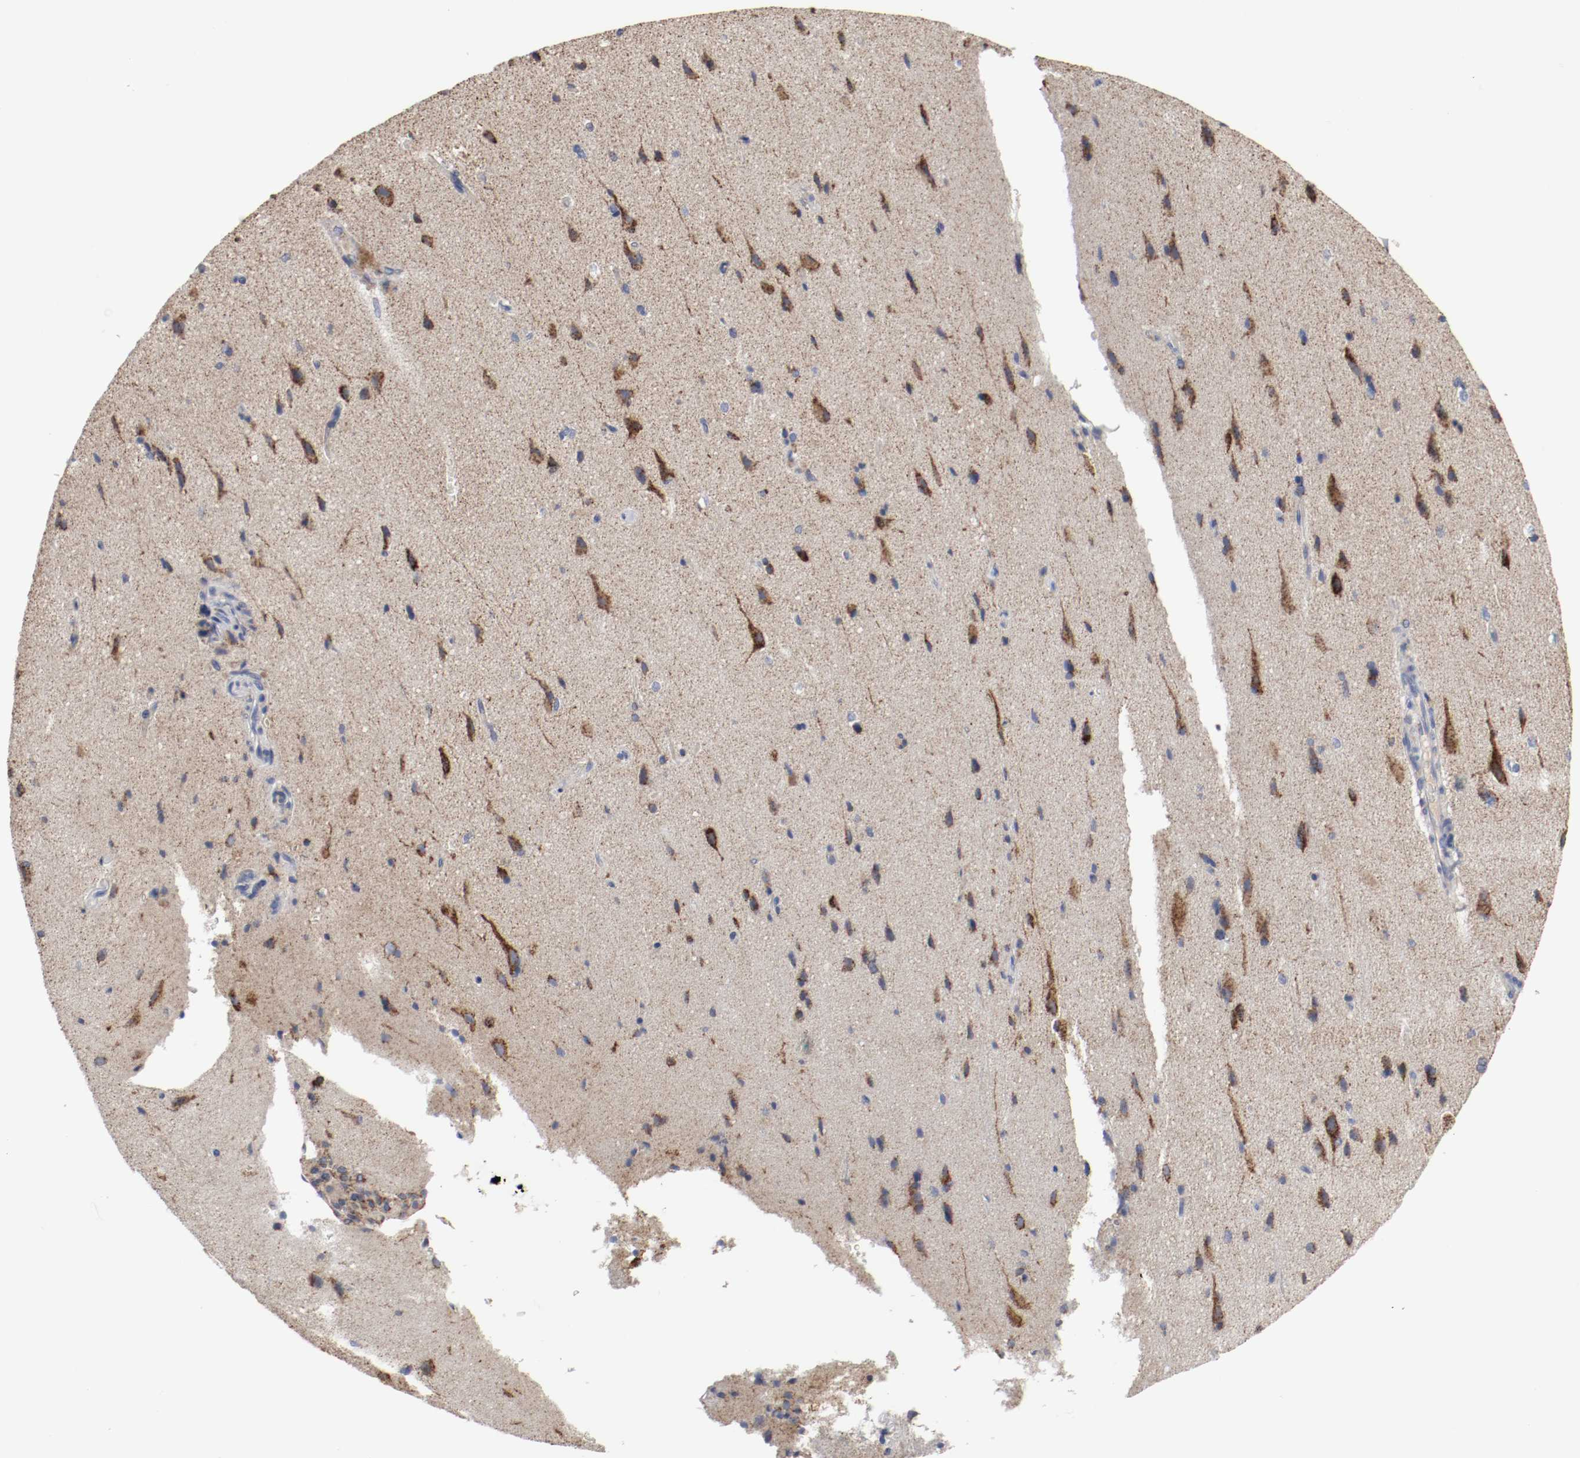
{"staining": {"intensity": "moderate", "quantity": "25%-75%", "location": "cytoplasmic/membranous"}, "tissue": "cerebral cortex", "cell_type": "Endothelial cells", "image_type": "normal", "snomed": [{"axis": "morphology", "description": "Normal tissue, NOS"}, {"axis": "topography", "description": "Cerebral cortex"}], "caption": "Immunohistochemical staining of normal cerebral cortex exhibits moderate cytoplasmic/membranous protein positivity in approximately 25%-75% of endothelial cells.", "gene": "AFG3L2", "patient": {"sex": "male", "age": 62}}